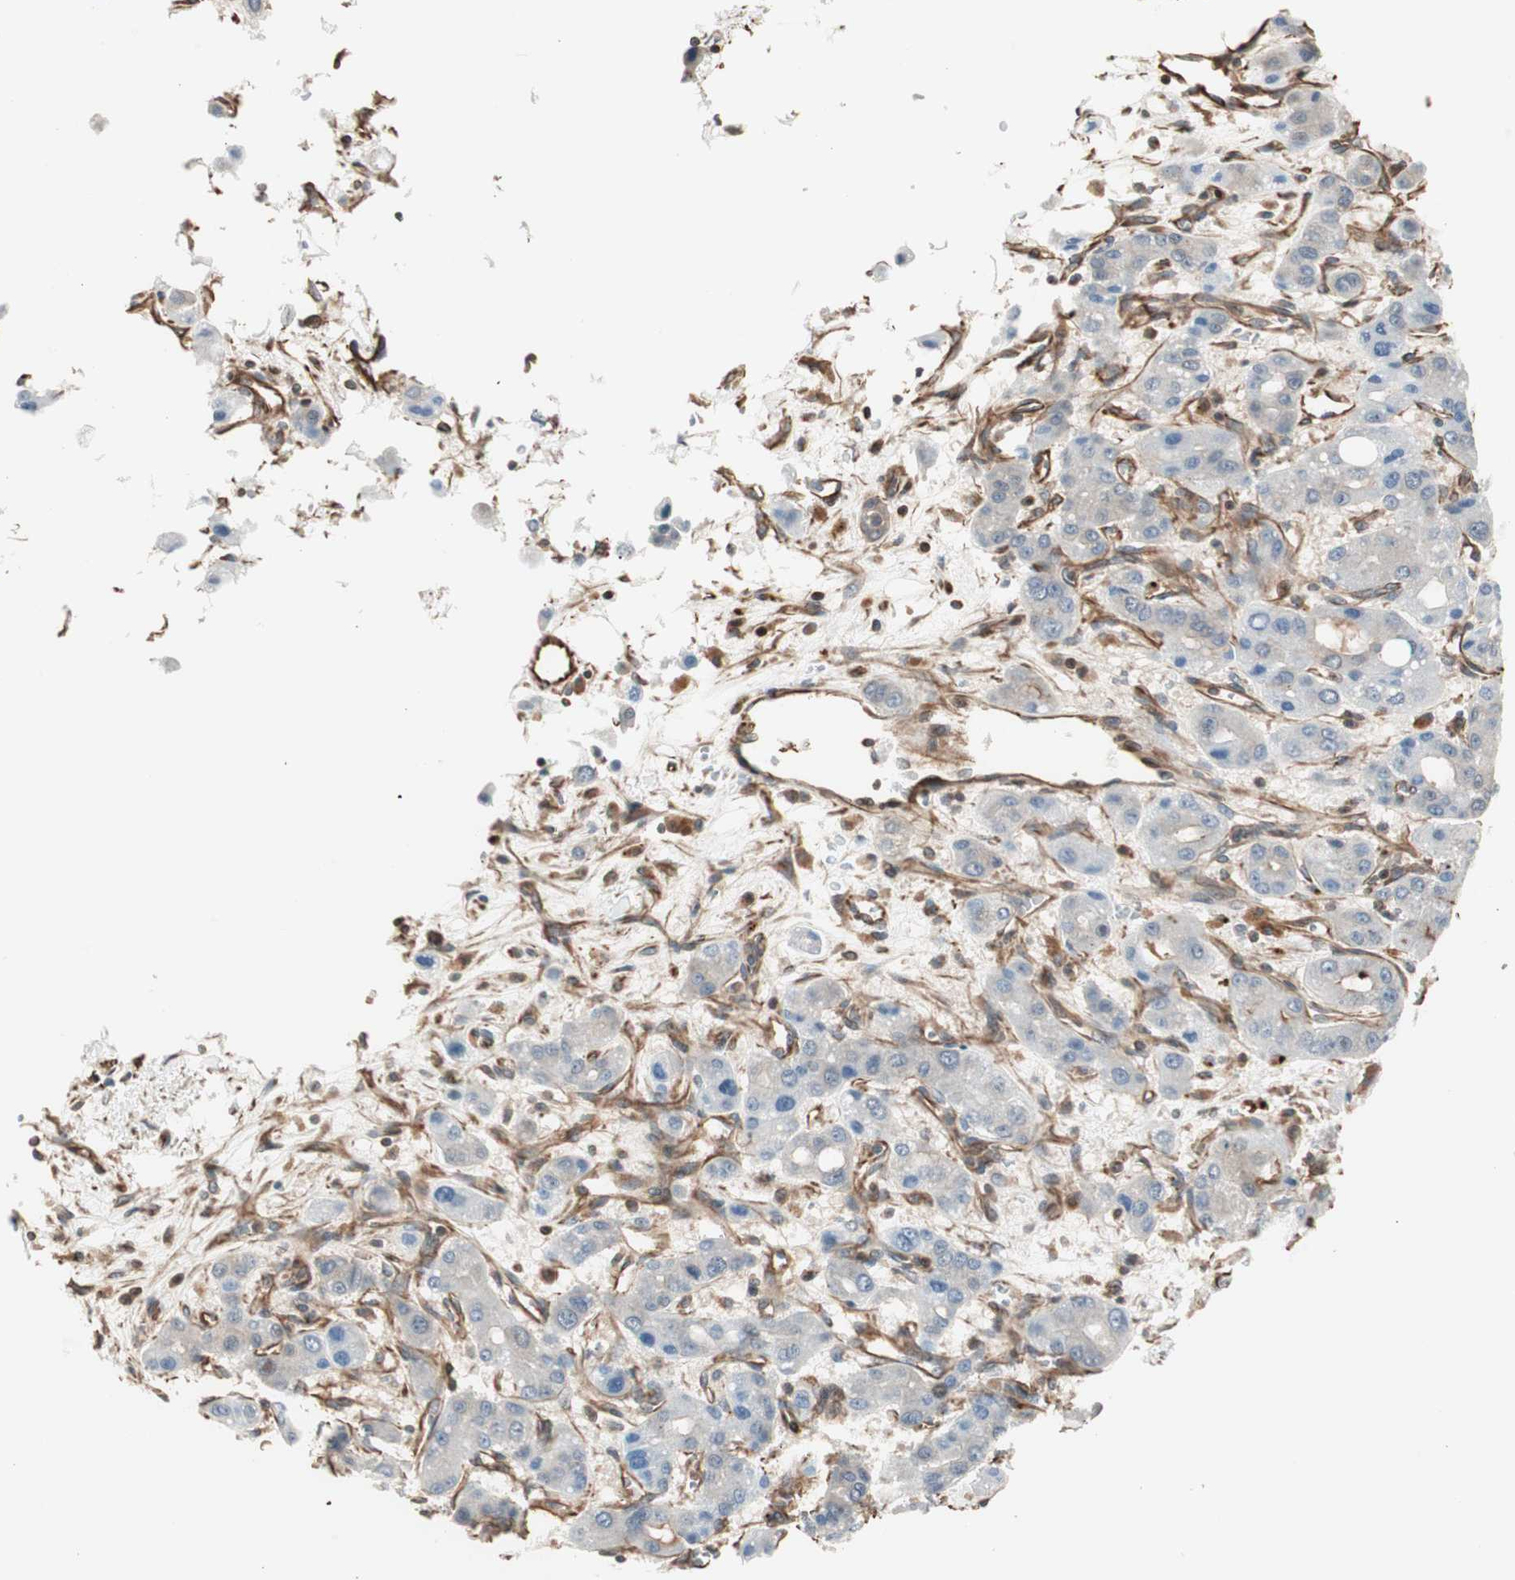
{"staining": {"intensity": "negative", "quantity": "none", "location": "none"}, "tissue": "liver cancer", "cell_type": "Tumor cells", "image_type": "cancer", "snomed": [{"axis": "morphology", "description": "Carcinoma, Hepatocellular, NOS"}, {"axis": "topography", "description": "Liver"}], "caption": "This micrograph is of liver cancer (hepatocellular carcinoma) stained with immunohistochemistry (IHC) to label a protein in brown with the nuclei are counter-stained blue. There is no staining in tumor cells.", "gene": "MAD2L2", "patient": {"sex": "male", "age": 55}}